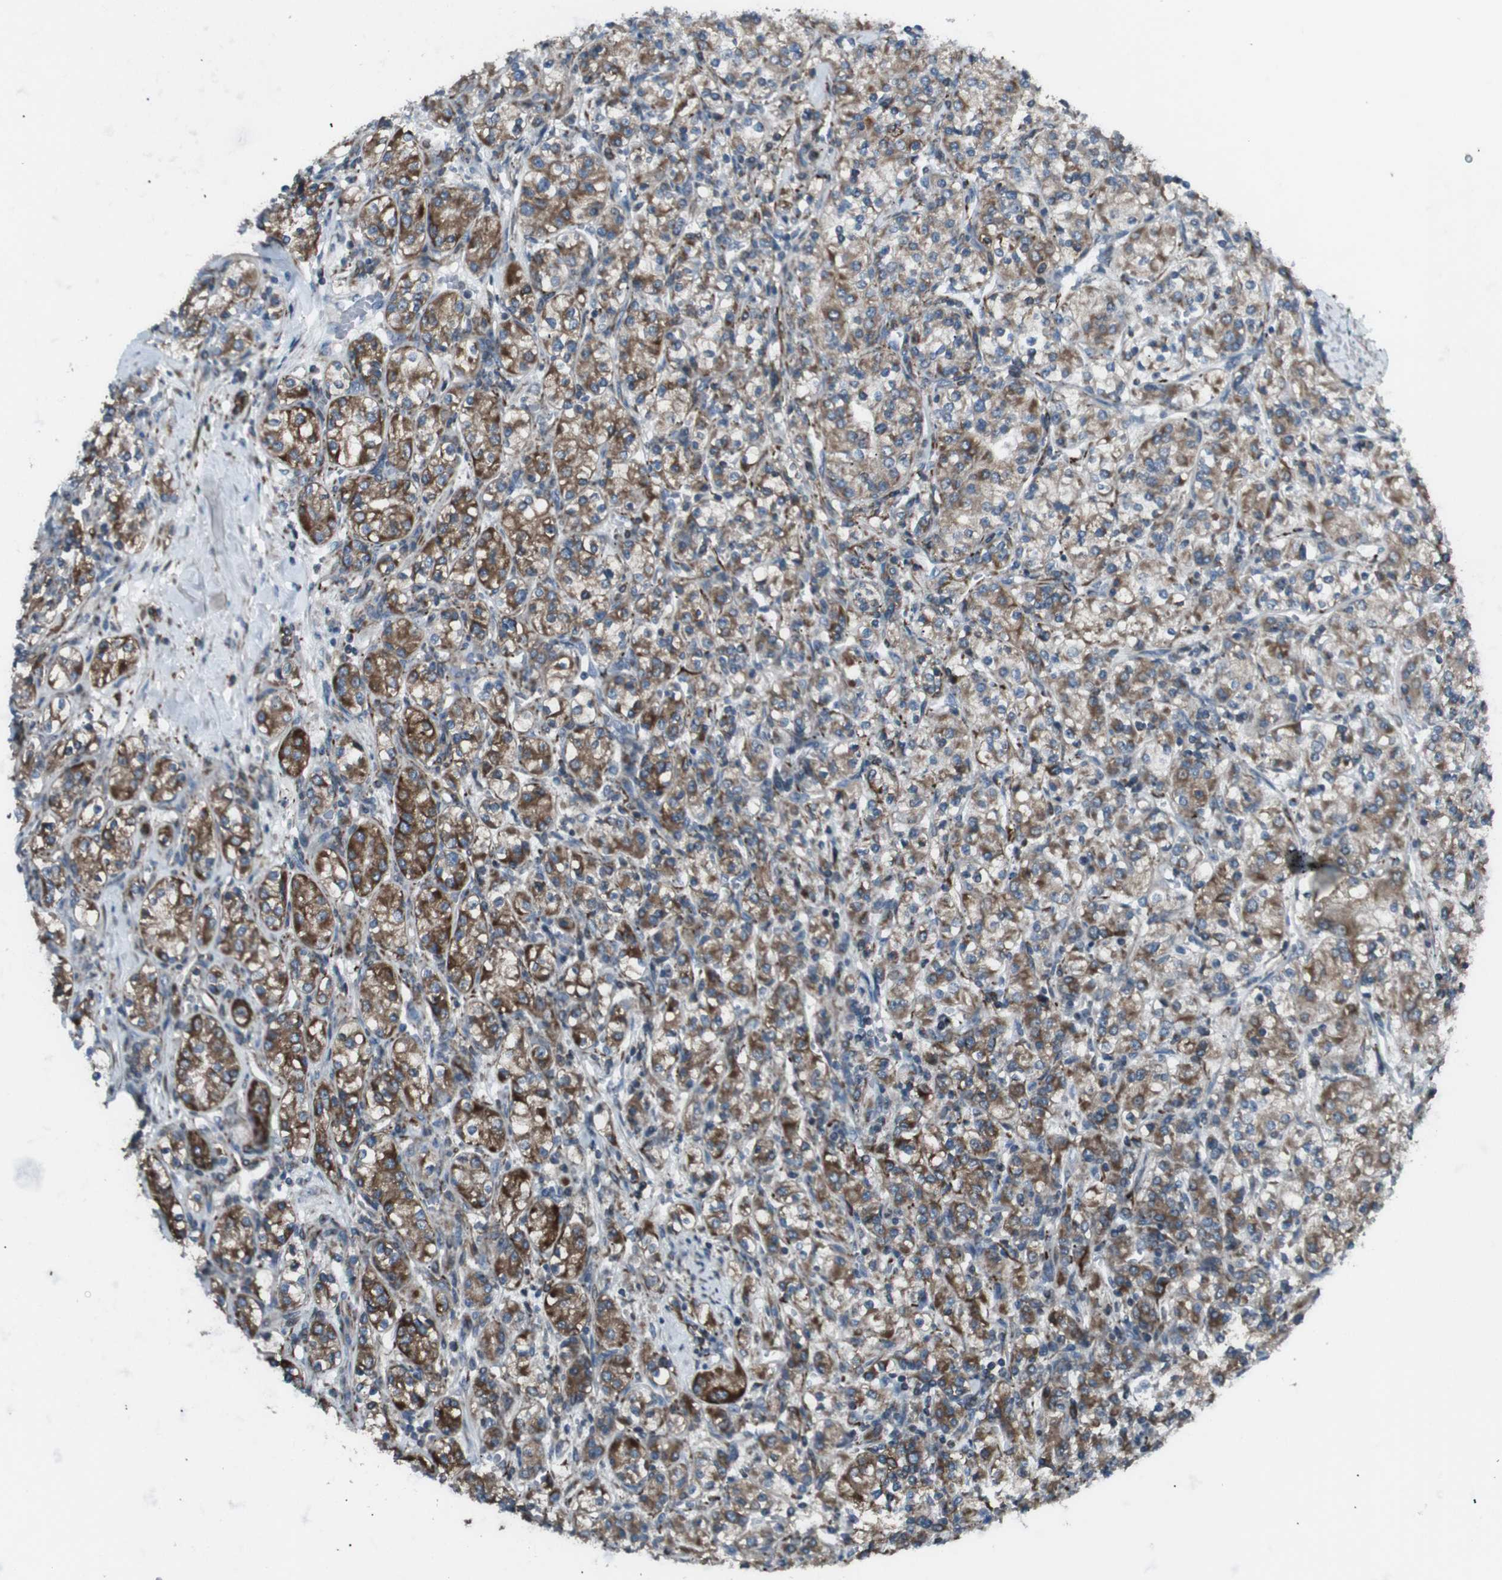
{"staining": {"intensity": "strong", "quantity": ">75%", "location": "cytoplasmic/membranous"}, "tissue": "renal cancer", "cell_type": "Tumor cells", "image_type": "cancer", "snomed": [{"axis": "morphology", "description": "Adenocarcinoma, NOS"}, {"axis": "topography", "description": "Kidney"}], "caption": "A brown stain highlights strong cytoplasmic/membranous expression of a protein in human renal adenocarcinoma tumor cells.", "gene": "LNPK", "patient": {"sex": "male", "age": 77}}